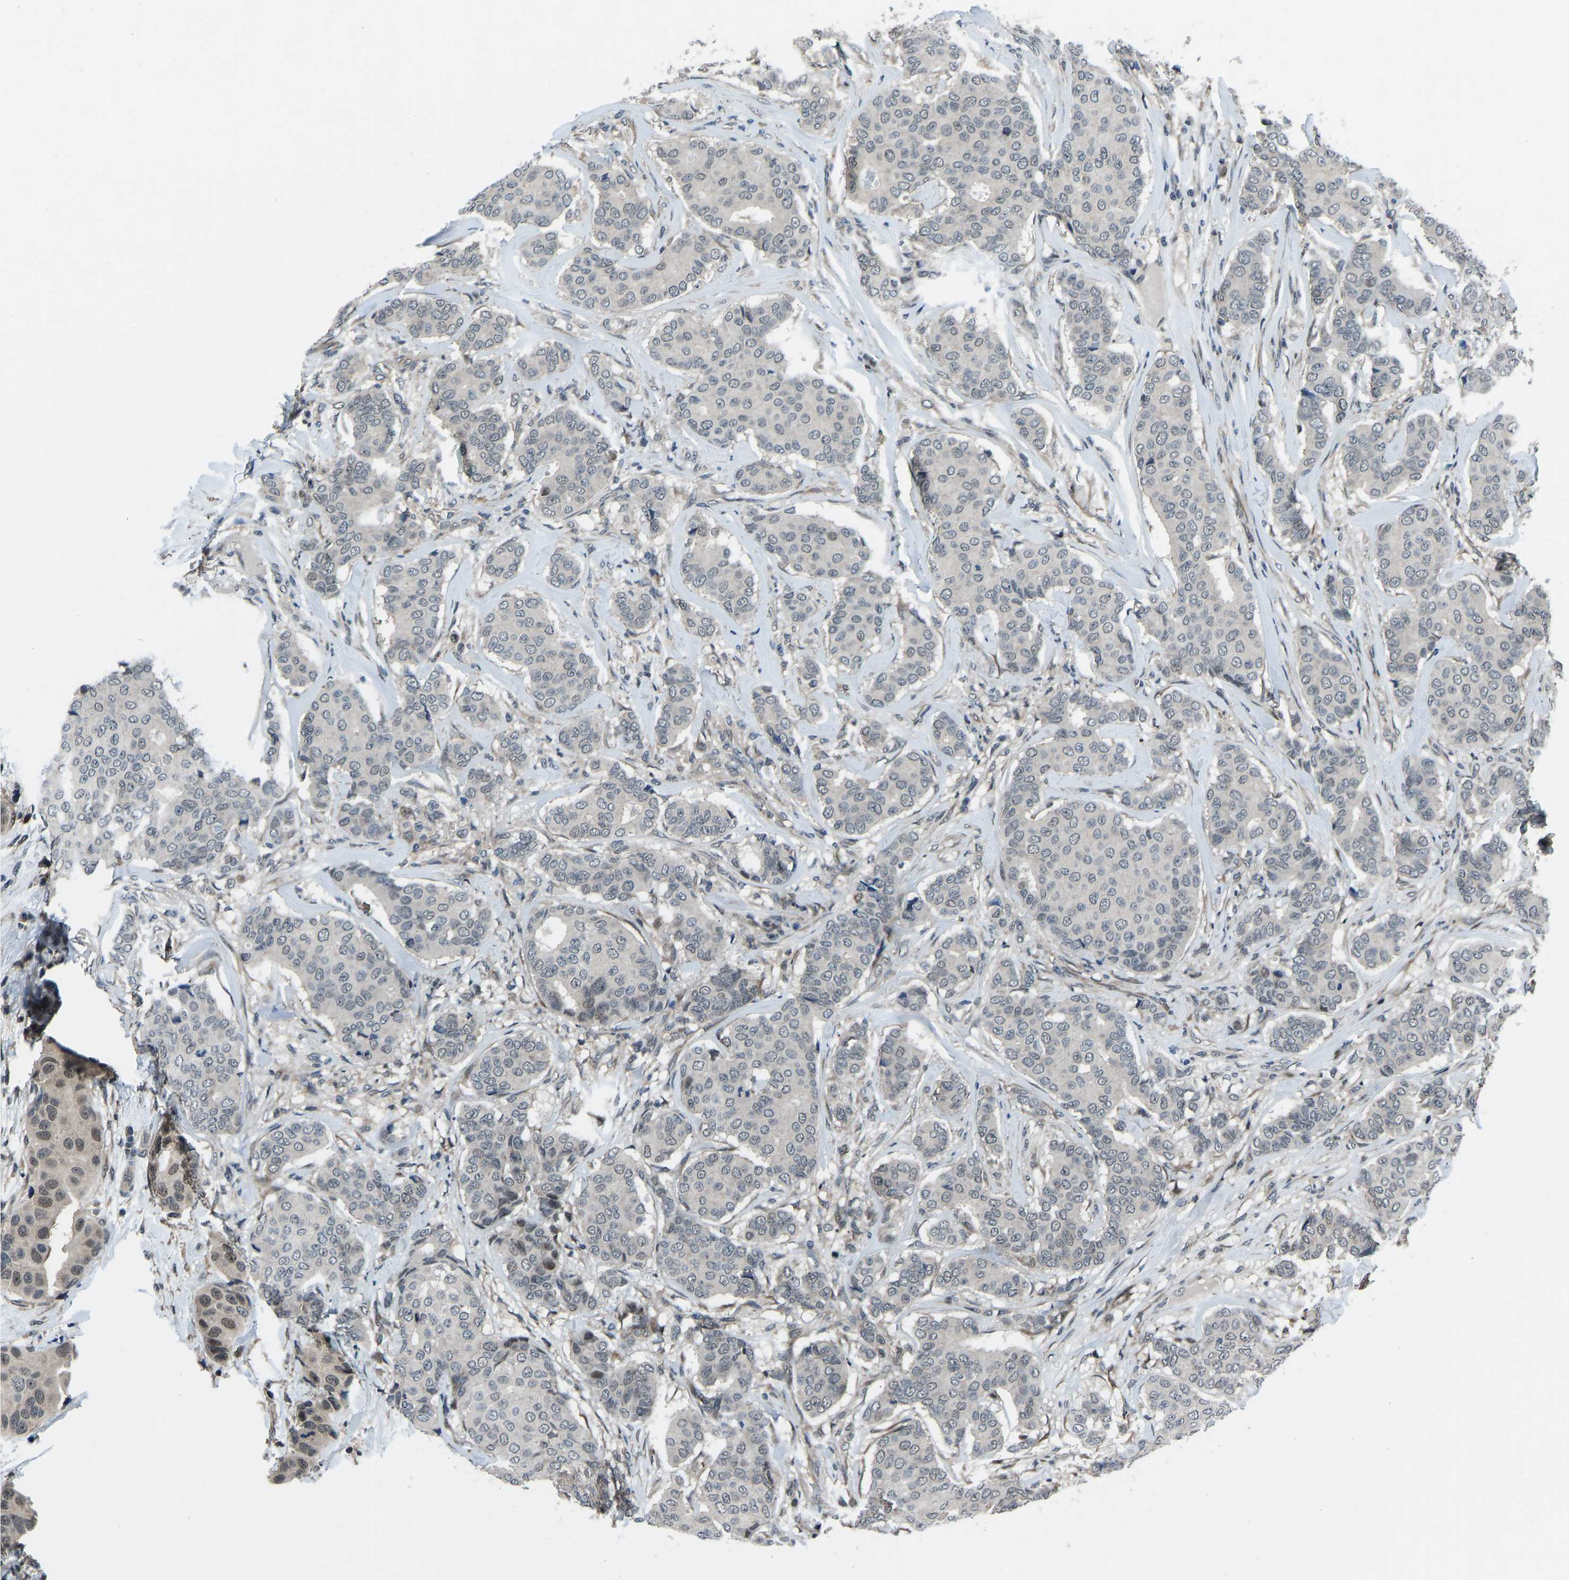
{"staining": {"intensity": "negative", "quantity": "none", "location": "none"}, "tissue": "breast cancer", "cell_type": "Tumor cells", "image_type": "cancer", "snomed": [{"axis": "morphology", "description": "Duct carcinoma"}, {"axis": "topography", "description": "Breast"}], "caption": "A high-resolution histopathology image shows IHC staining of invasive ductal carcinoma (breast), which shows no significant expression in tumor cells. (Stains: DAB (3,3'-diaminobenzidine) immunohistochemistry with hematoxylin counter stain, Microscopy: brightfield microscopy at high magnification).", "gene": "RLIM", "patient": {"sex": "female", "age": 75}}